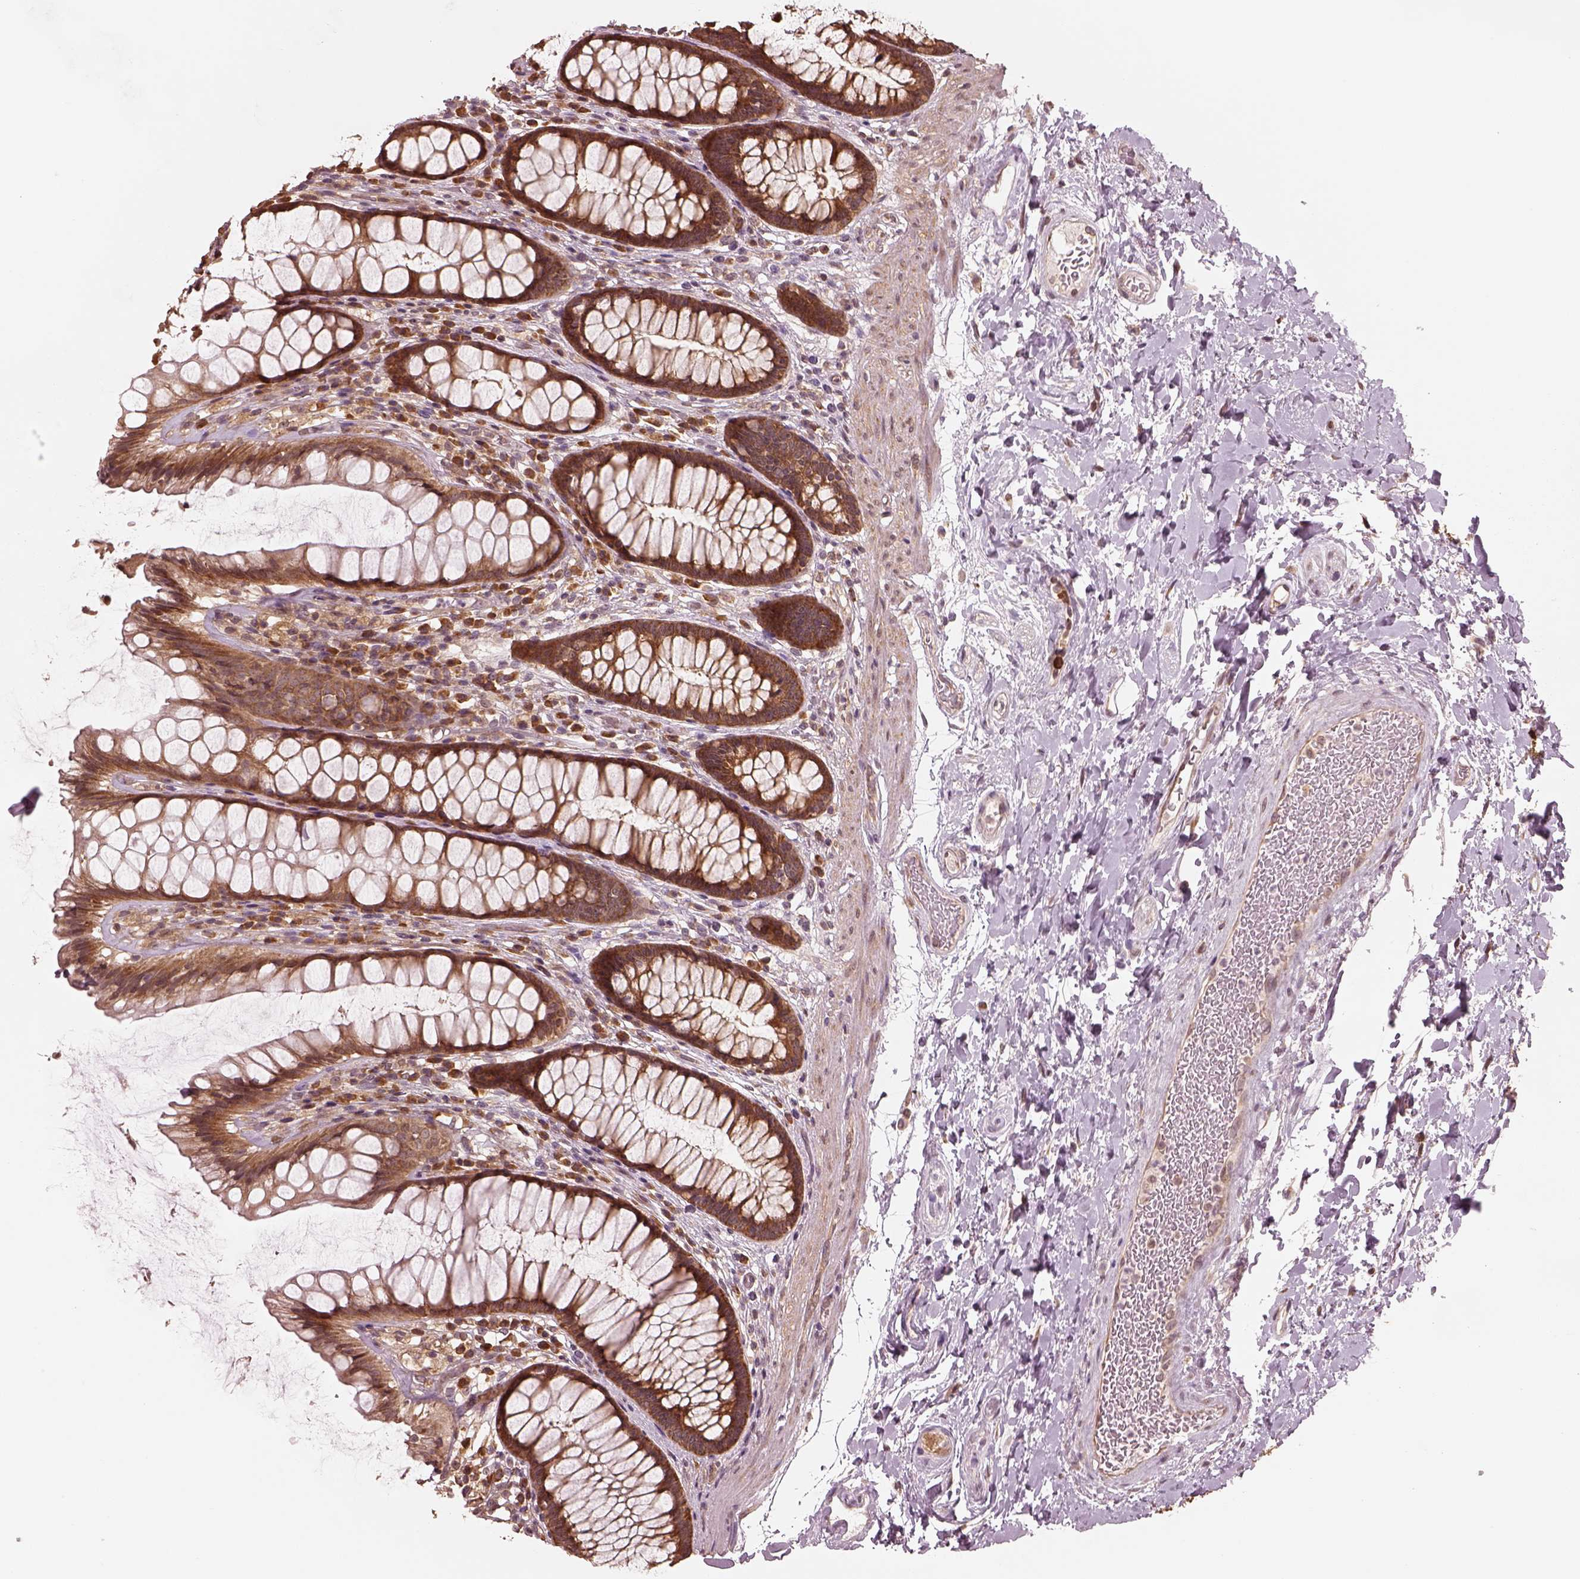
{"staining": {"intensity": "strong", "quantity": ">75%", "location": "cytoplasmic/membranous"}, "tissue": "rectum", "cell_type": "Glandular cells", "image_type": "normal", "snomed": [{"axis": "morphology", "description": "Normal tissue, NOS"}, {"axis": "topography", "description": "Rectum"}], "caption": "The photomicrograph shows immunohistochemical staining of benign rectum. There is strong cytoplasmic/membranous staining is identified in about >75% of glandular cells. The staining was performed using DAB, with brown indicating positive protein expression. Nuclei are stained blue with hematoxylin.", "gene": "RPS5", "patient": {"sex": "male", "age": 72}}